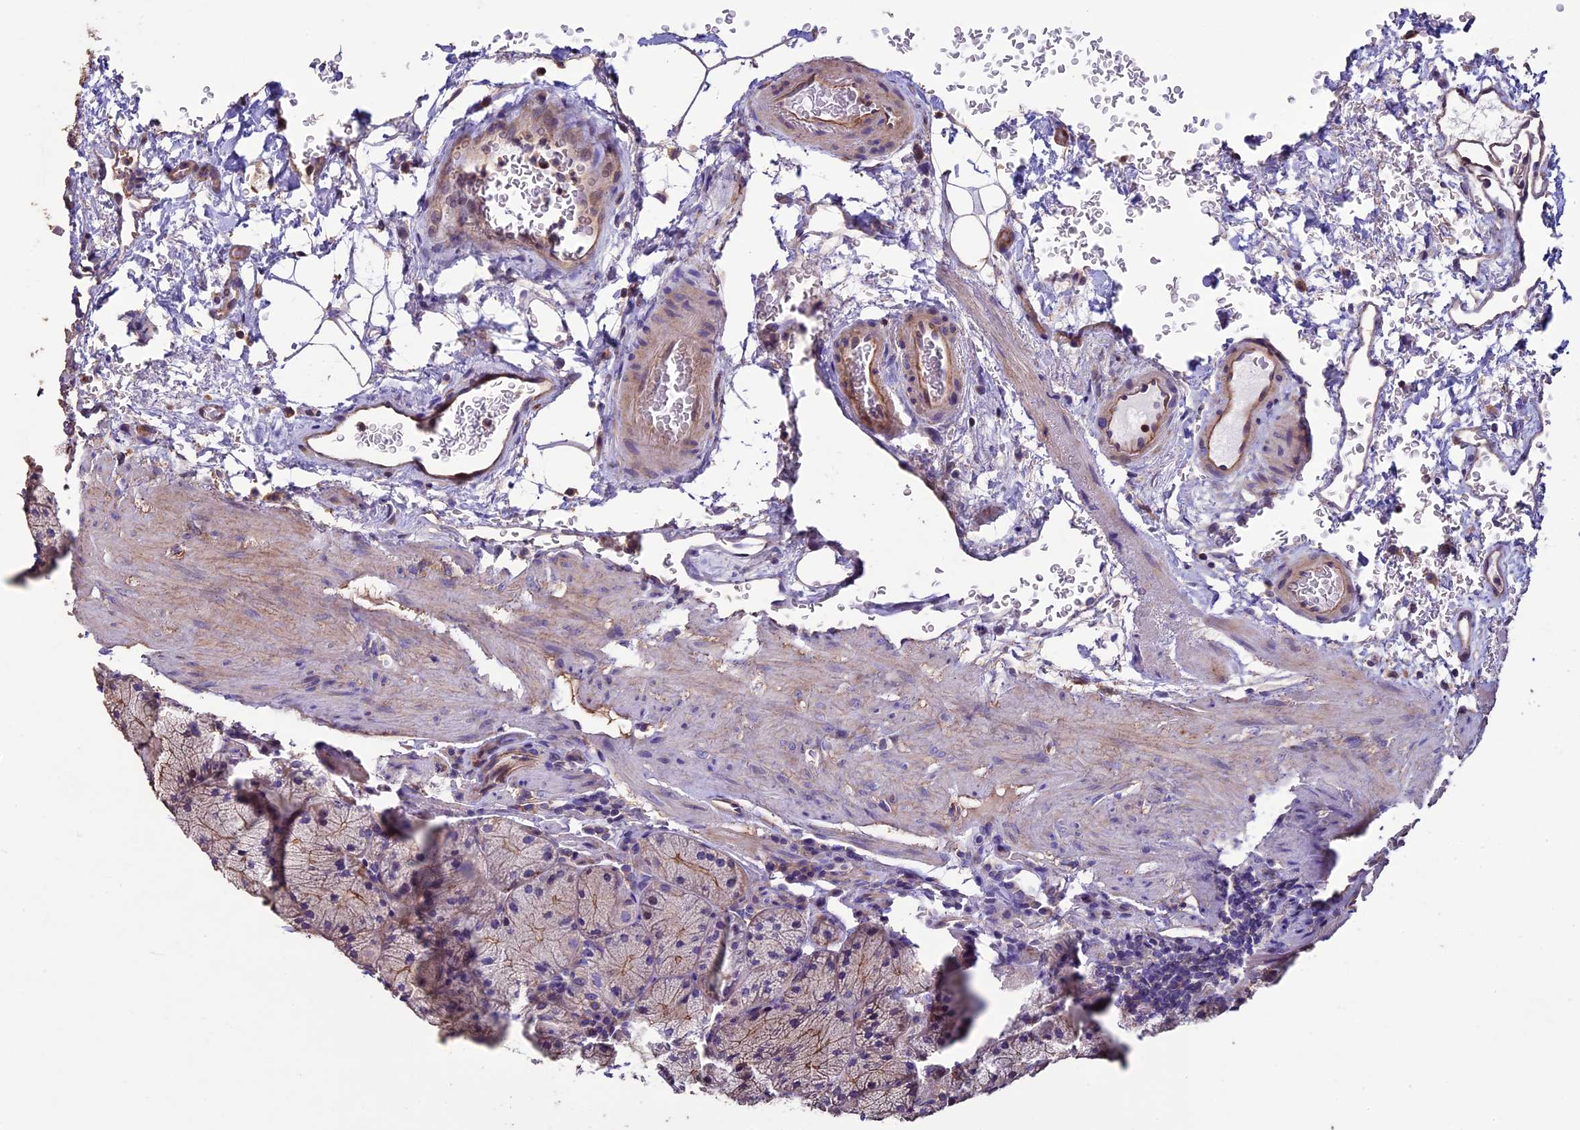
{"staining": {"intensity": "moderate", "quantity": "<25%", "location": "cytoplasmic/membranous"}, "tissue": "stomach", "cell_type": "Glandular cells", "image_type": "normal", "snomed": [{"axis": "morphology", "description": "Normal tissue, NOS"}, {"axis": "topography", "description": "Stomach, upper"}, {"axis": "topography", "description": "Stomach, lower"}], "caption": "A micrograph of stomach stained for a protein reveals moderate cytoplasmic/membranous brown staining in glandular cells. (Stains: DAB in brown, nuclei in blue, Microscopy: brightfield microscopy at high magnification).", "gene": "USB1", "patient": {"sex": "male", "age": 80}}